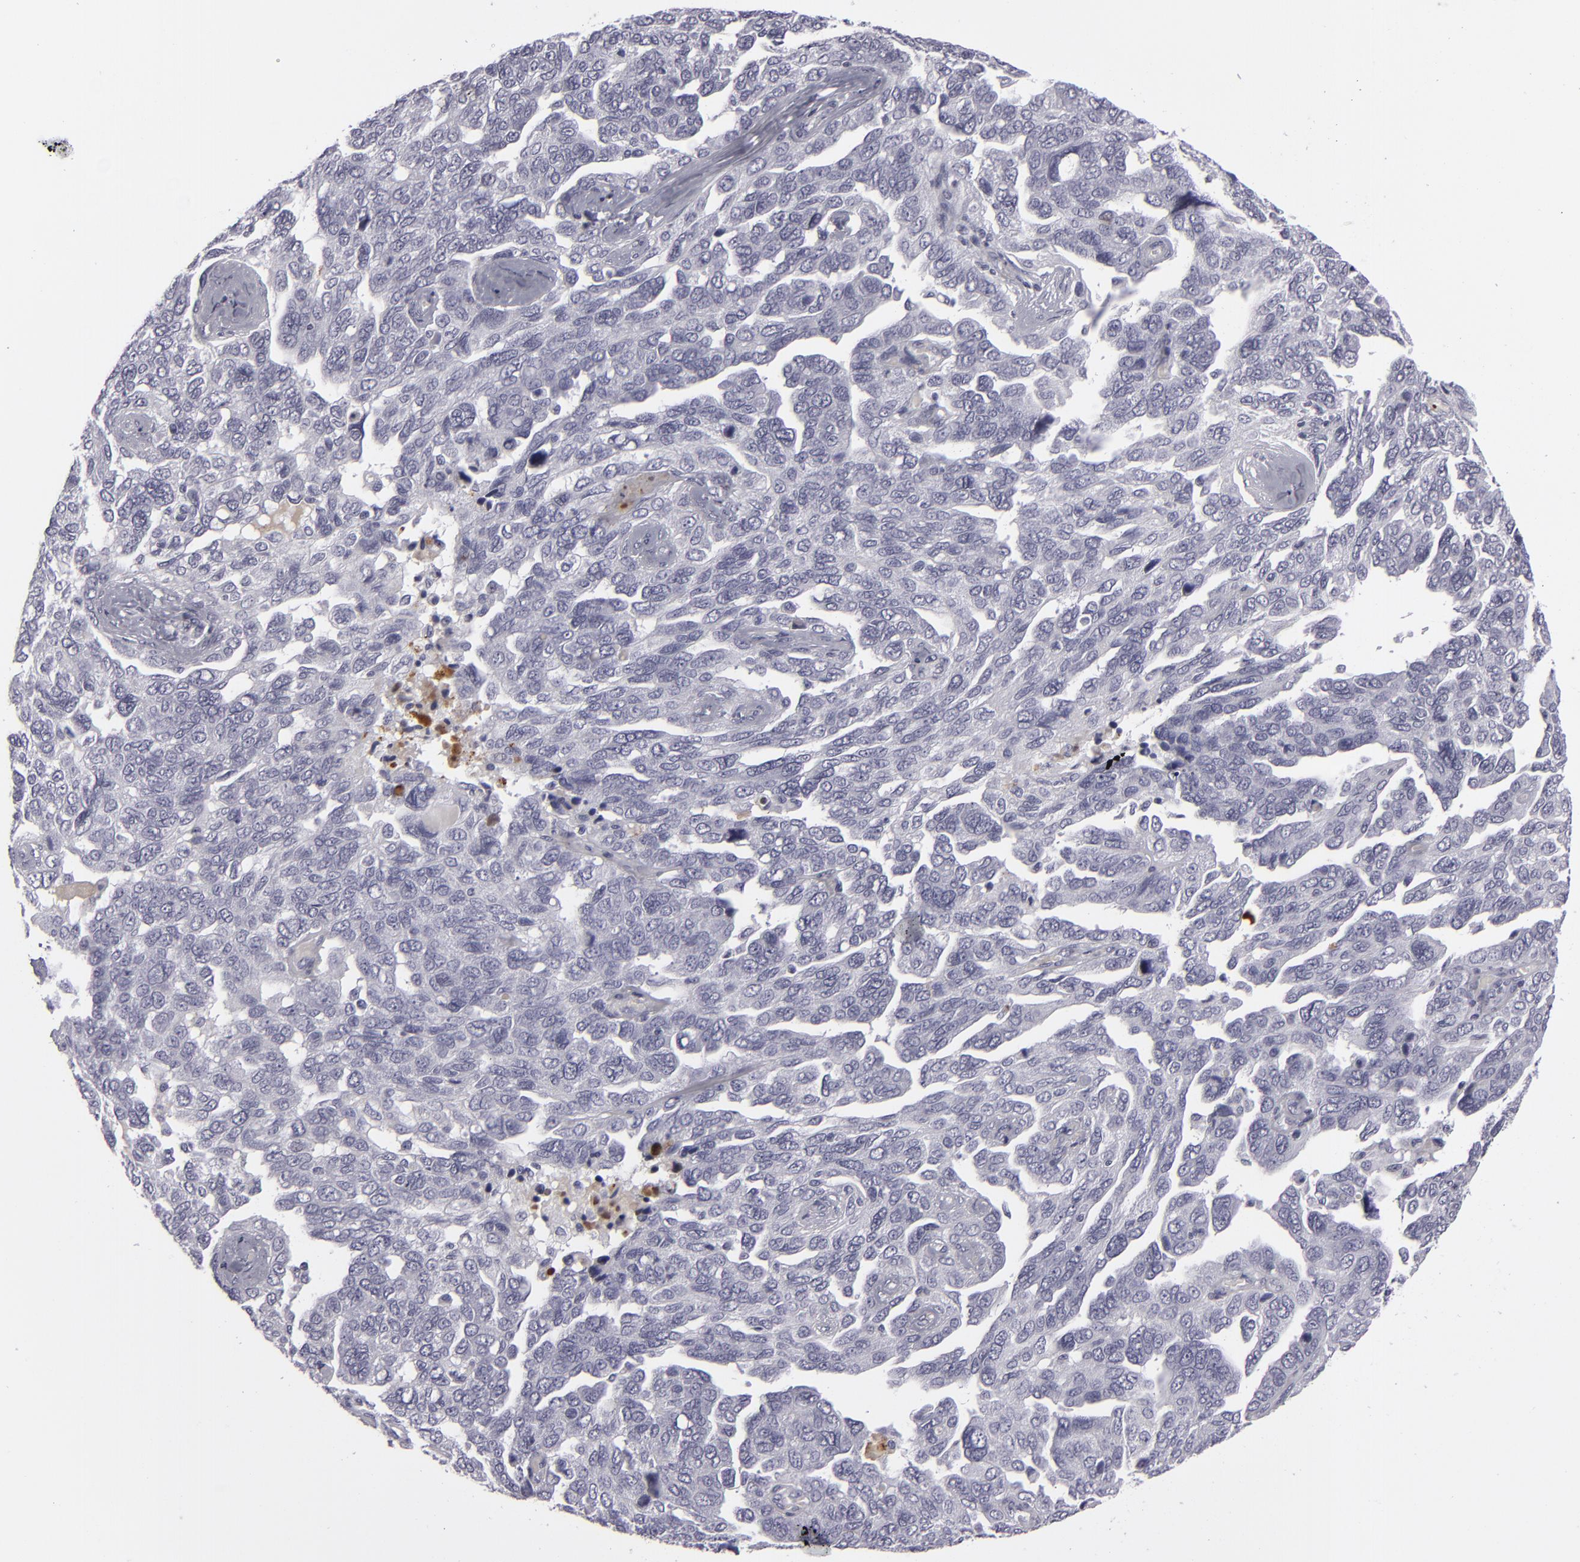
{"staining": {"intensity": "negative", "quantity": "none", "location": "none"}, "tissue": "ovarian cancer", "cell_type": "Tumor cells", "image_type": "cancer", "snomed": [{"axis": "morphology", "description": "Cystadenocarcinoma, serous, NOS"}, {"axis": "topography", "description": "Ovary"}], "caption": "IHC of ovarian cancer demonstrates no positivity in tumor cells.", "gene": "C9", "patient": {"sex": "female", "age": 64}}